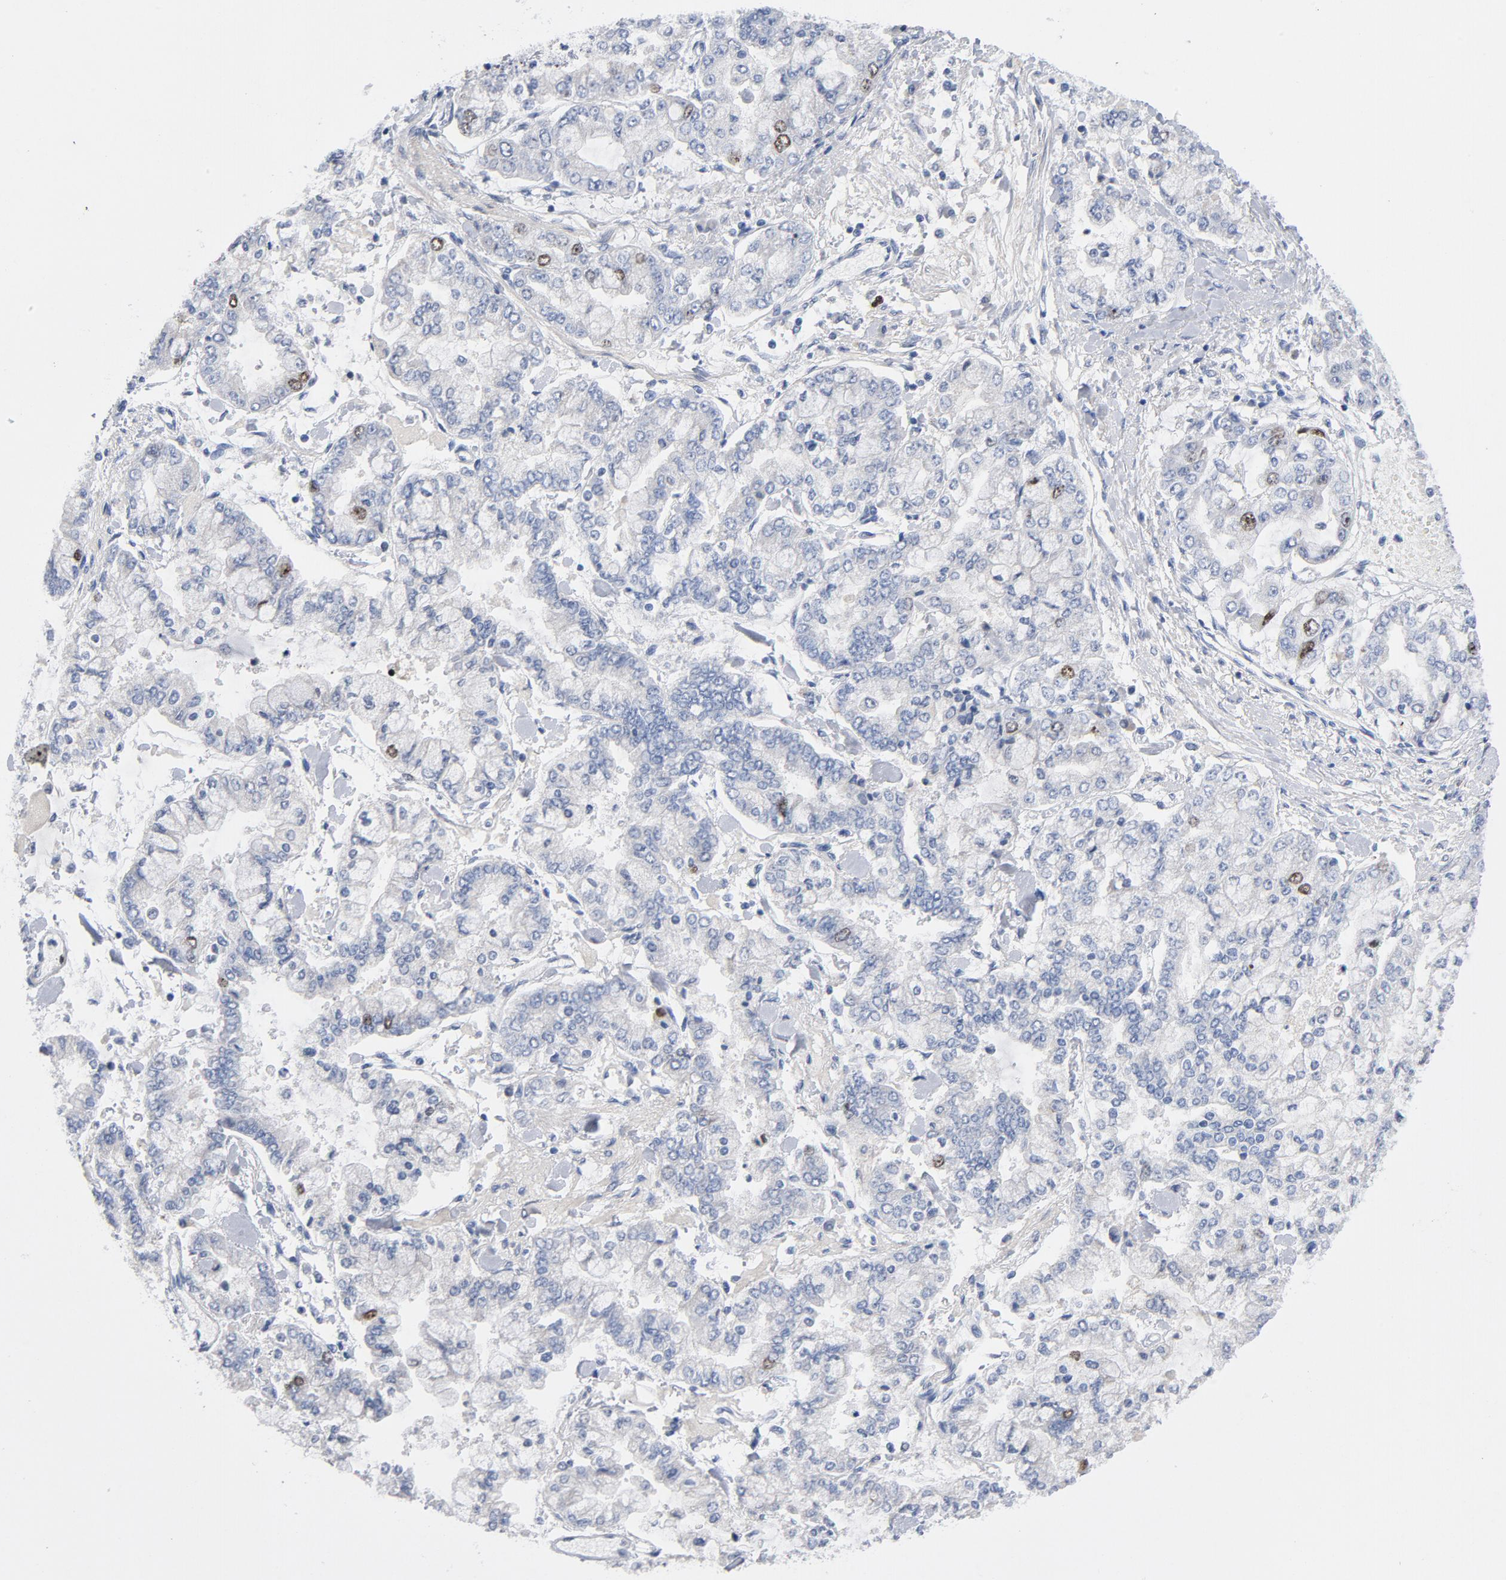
{"staining": {"intensity": "moderate", "quantity": "<25%", "location": "nuclear"}, "tissue": "stomach cancer", "cell_type": "Tumor cells", "image_type": "cancer", "snomed": [{"axis": "morphology", "description": "Normal tissue, NOS"}, {"axis": "morphology", "description": "Adenocarcinoma, NOS"}, {"axis": "topography", "description": "Stomach, upper"}, {"axis": "topography", "description": "Stomach"}], "caption": "Protein expression analysis of stomach cancer (adenocarcinoma) demonstrates moderate nuclear staining in about <25% of tumor cells.", "gene": "BIRC5", "patient": {"sex": "male", "age": 76}}